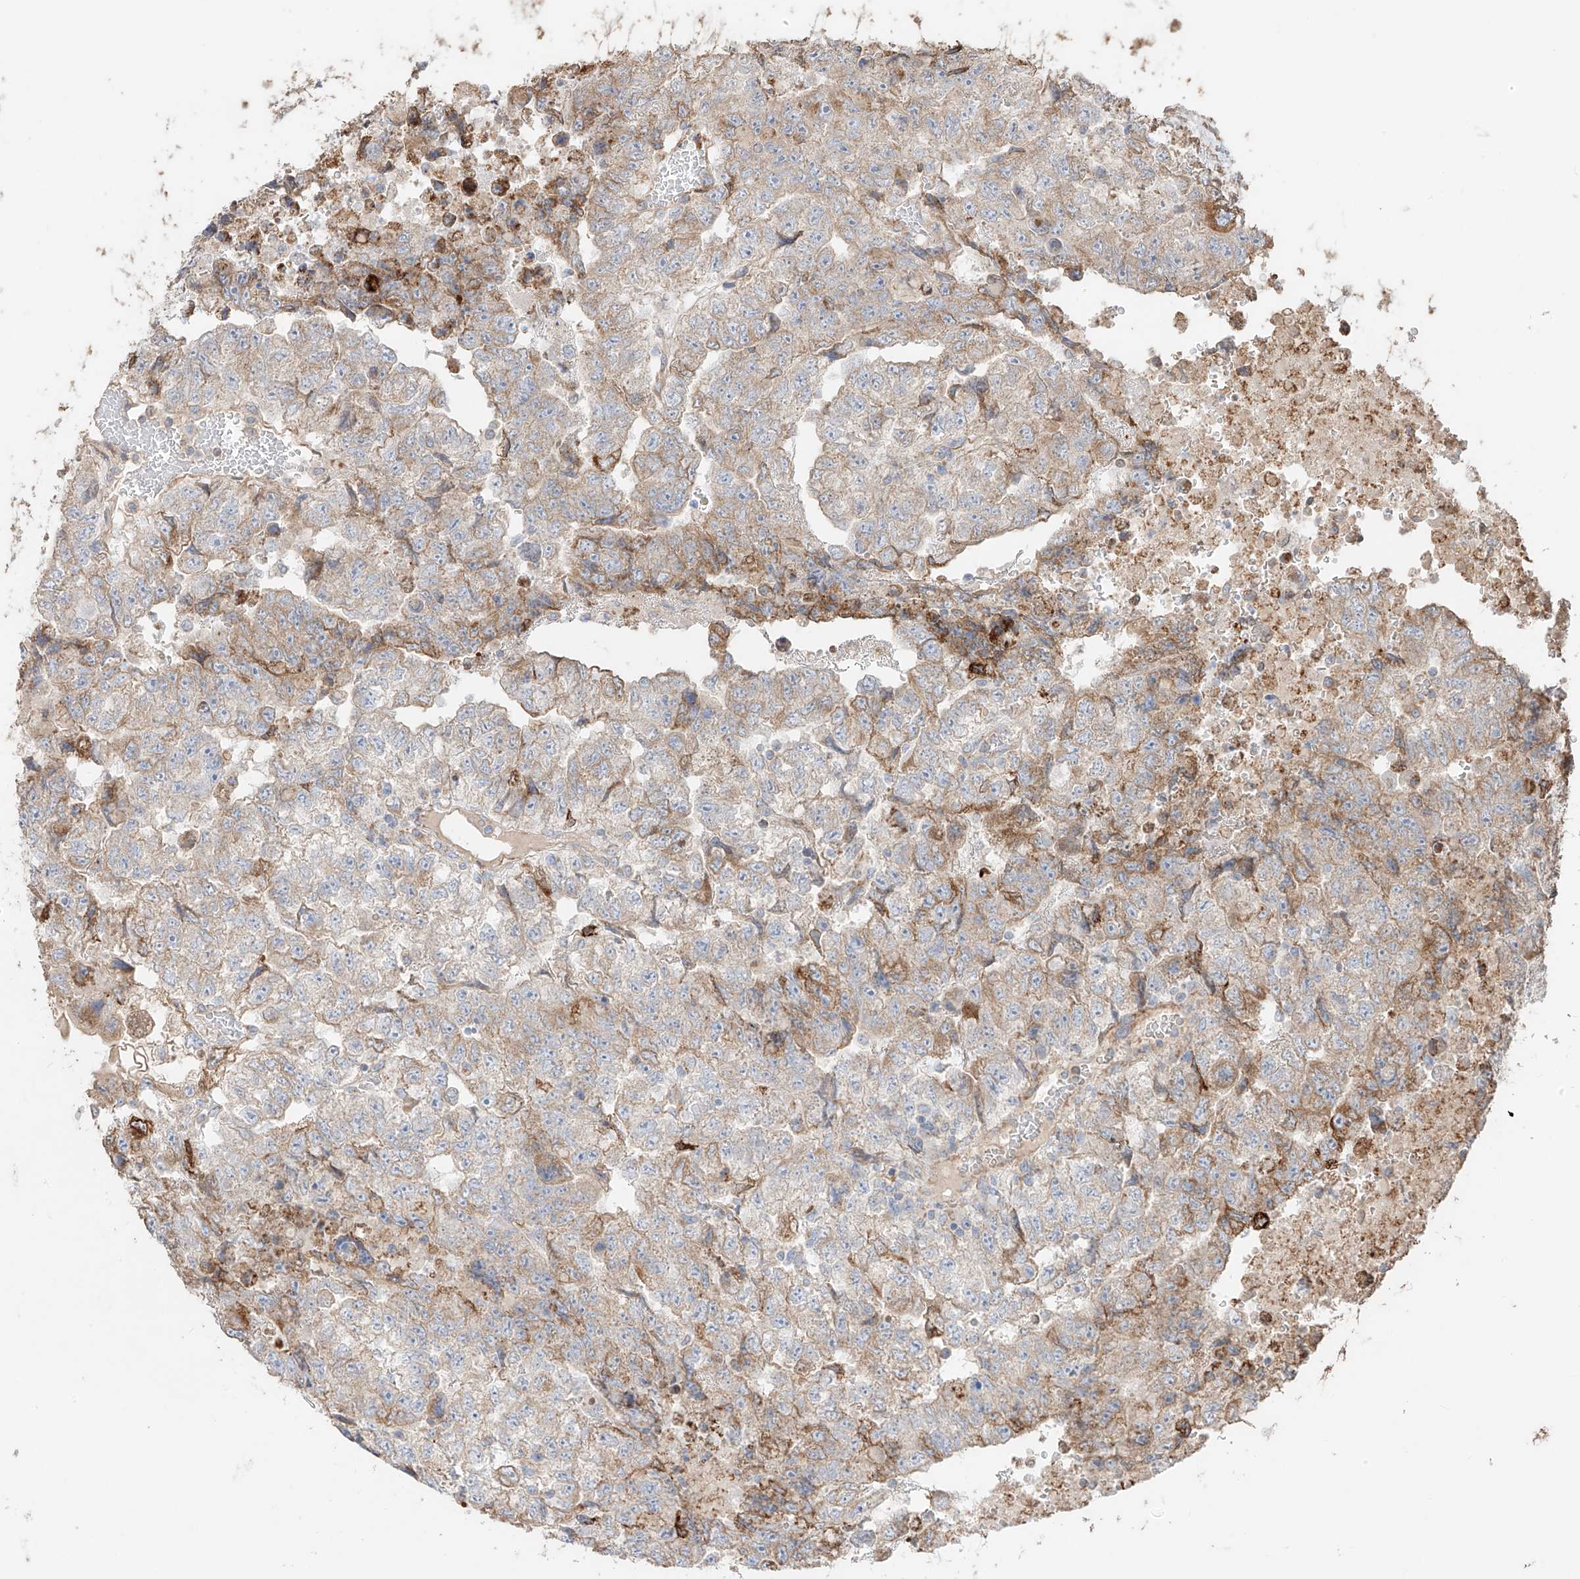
{"staining": {"intensity": "moderate", "quantity": "<25%", "location": "cytoplasmic/membranous"}, "tissue": "testis cancer", "cell_type": "Tumor cells", "image_type": "cancer", "snomed": [{"axis": "morphology", "description": "Carcinoma, Embryonal, NOS"}, {"axis": "topography", "description": "Testis"}], "caption": "A high-resolution photomicrograph shows immunohistochemistry (IHC) staining of embryonal carcinoma (testis), which exhibits moderate cytoplasmic/membranous staining in about <25% of tumor cells.", "gene": "COLGALT2", "patient": {"sex": "male", "age": 36}}